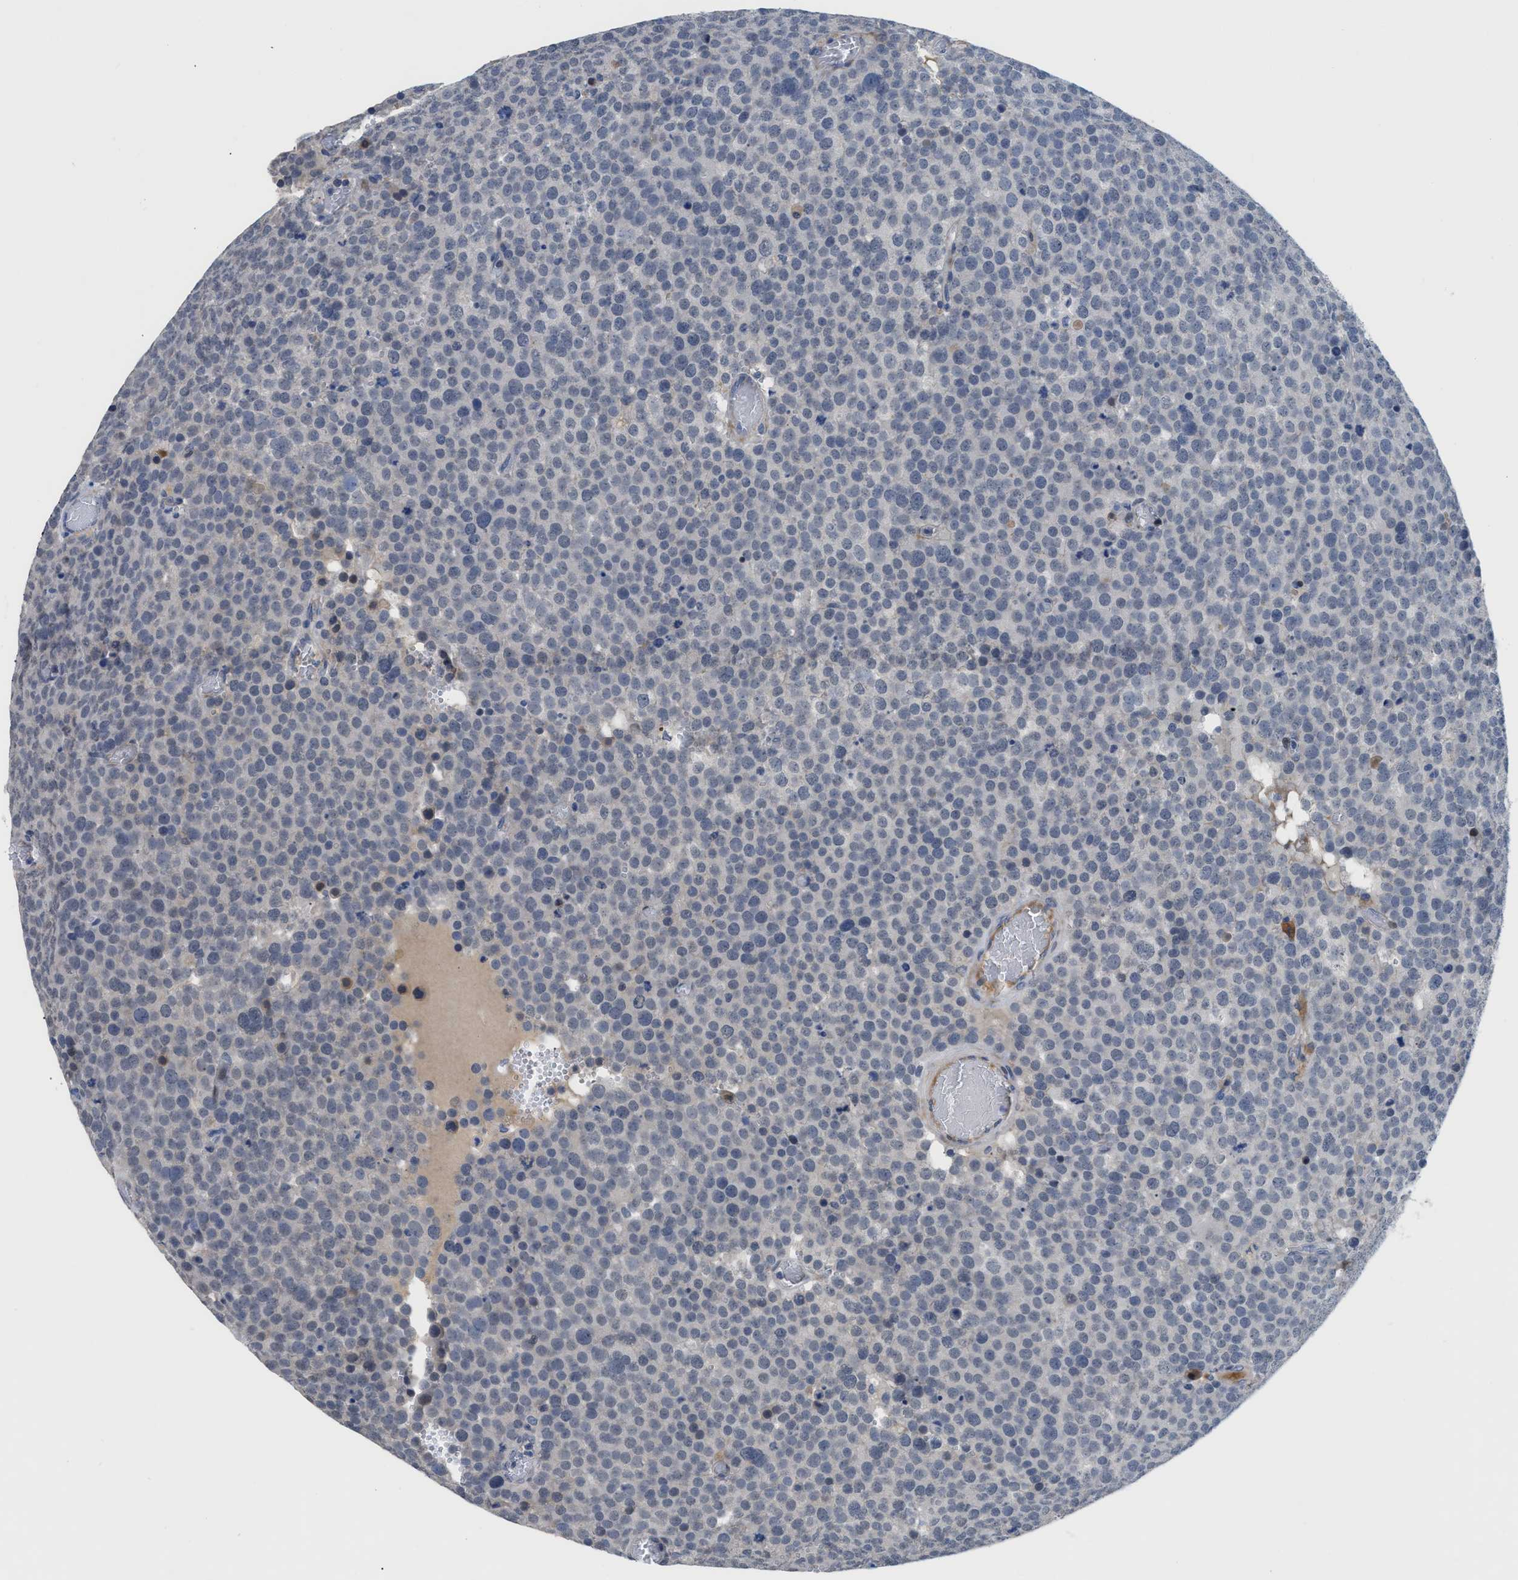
{"staining": {"intensity": "negative", "quantity": "none", "location": "none"}, "tissue": "testis cancer", "cell_type": "Tumor cells", "image_type": "cancer", "snomed": [{"axis": "morphology", "description": "Normal tissue, NOS"}, {"axis": "morphology", "description": "Seminoma, NOS"}, {"axis": "topography", "description": "Testis"}], "caption": "Image shows no significant protein expression in tumor cells of testis cancer.", "gene": "OR9K2", "patient": {"sex": "male", "age": 71}}